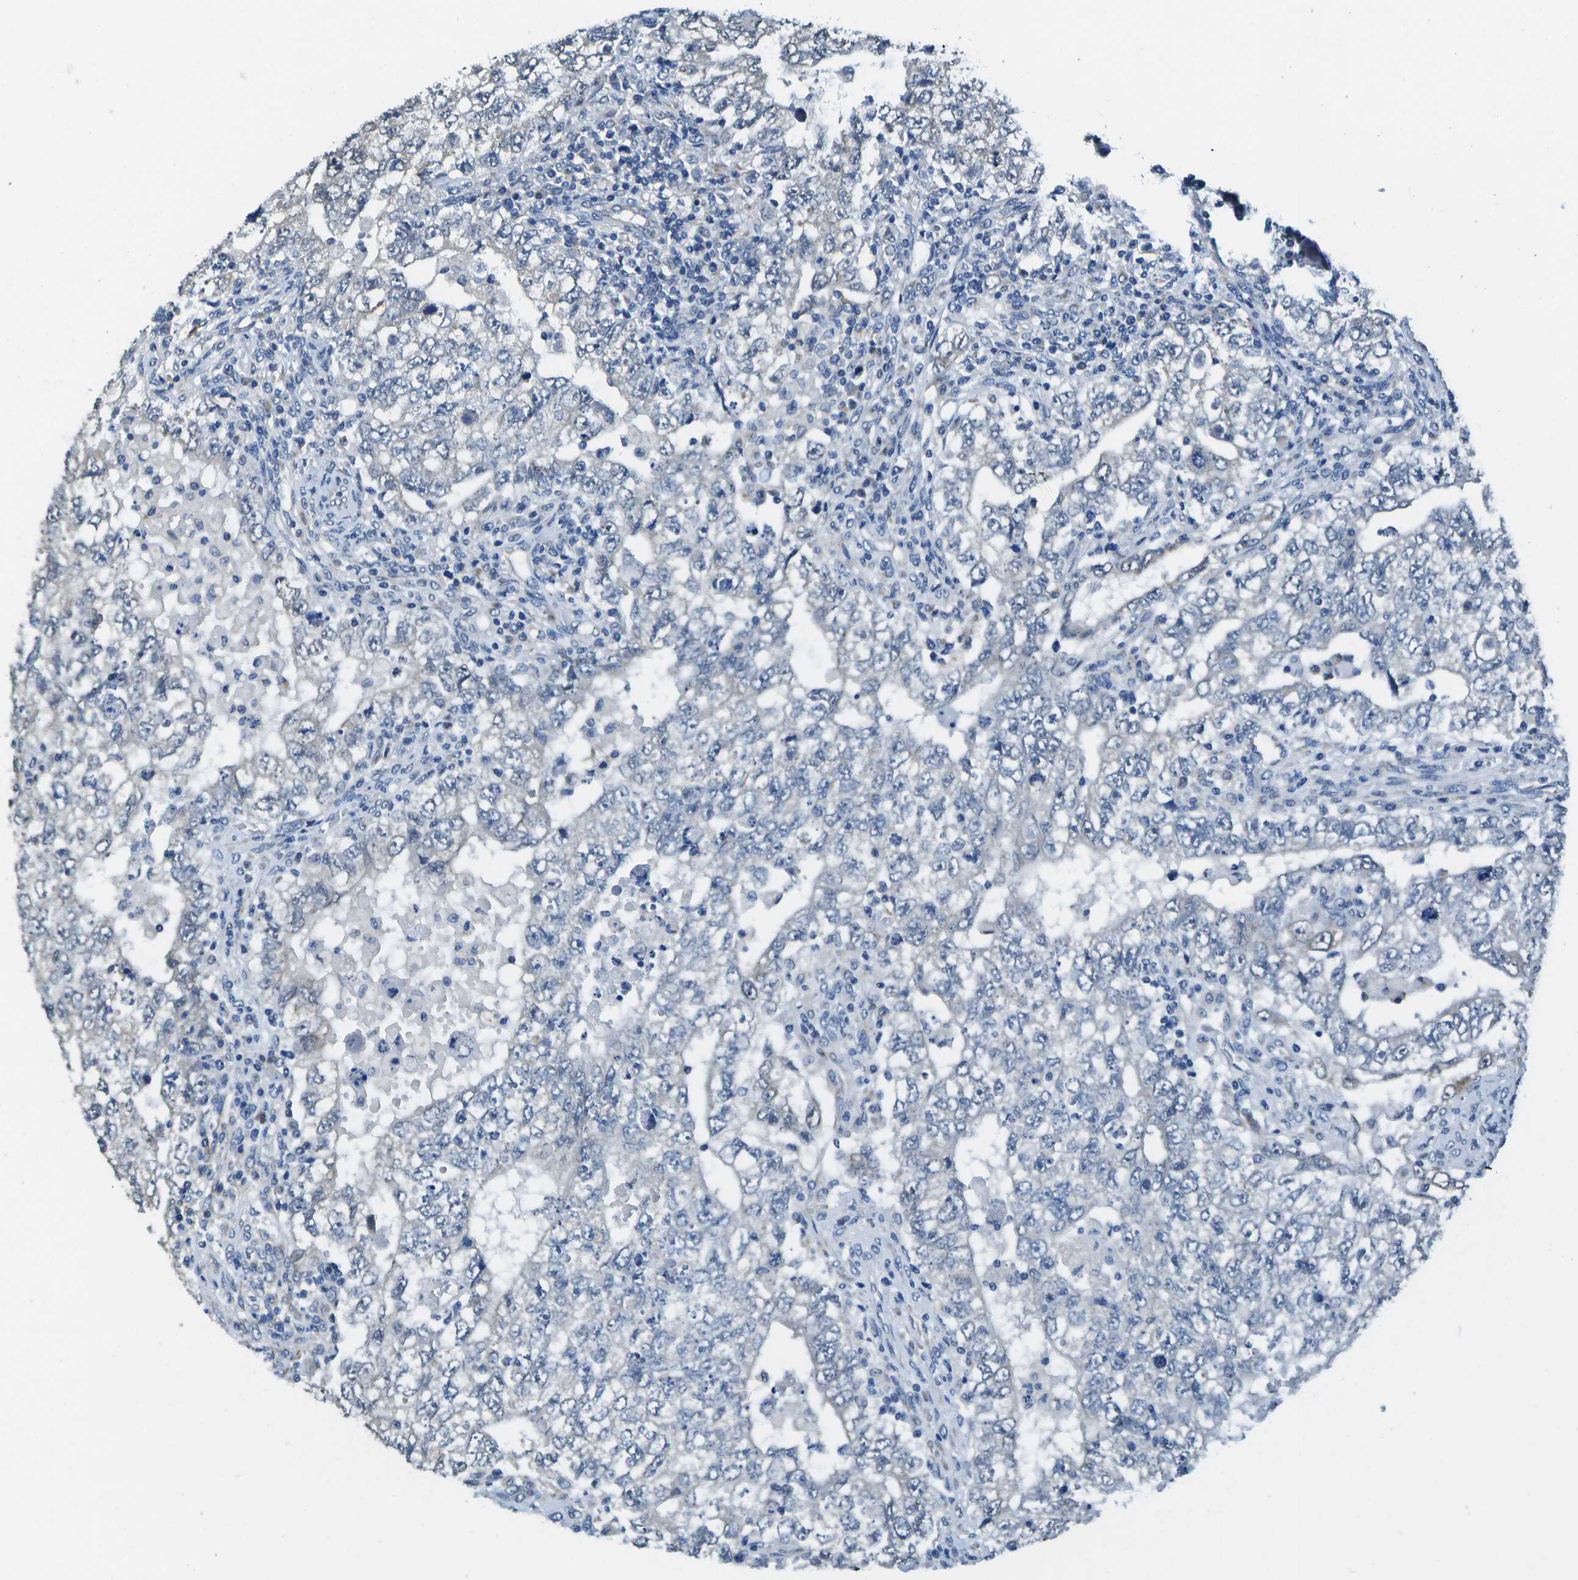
{"staining": {"intensity": "negative", "quantity": "none", "location": "none"}, "tissue": "testis cancer", "cell_type": "Tumor cells", "image_type": "cancer", "snomed": [{"axis": "morphology", "description": "Carcinoma, Embryonal, NOS"}, {"axis": "topography", "description": "Testis"}], "caption": "Testis cancer (embryonal carcinoma) was stained to show a protein in brown. There is no significant positivity in tumor cells.", "gene": "DSE", "patient": {"sex": "male", "age": 36}}